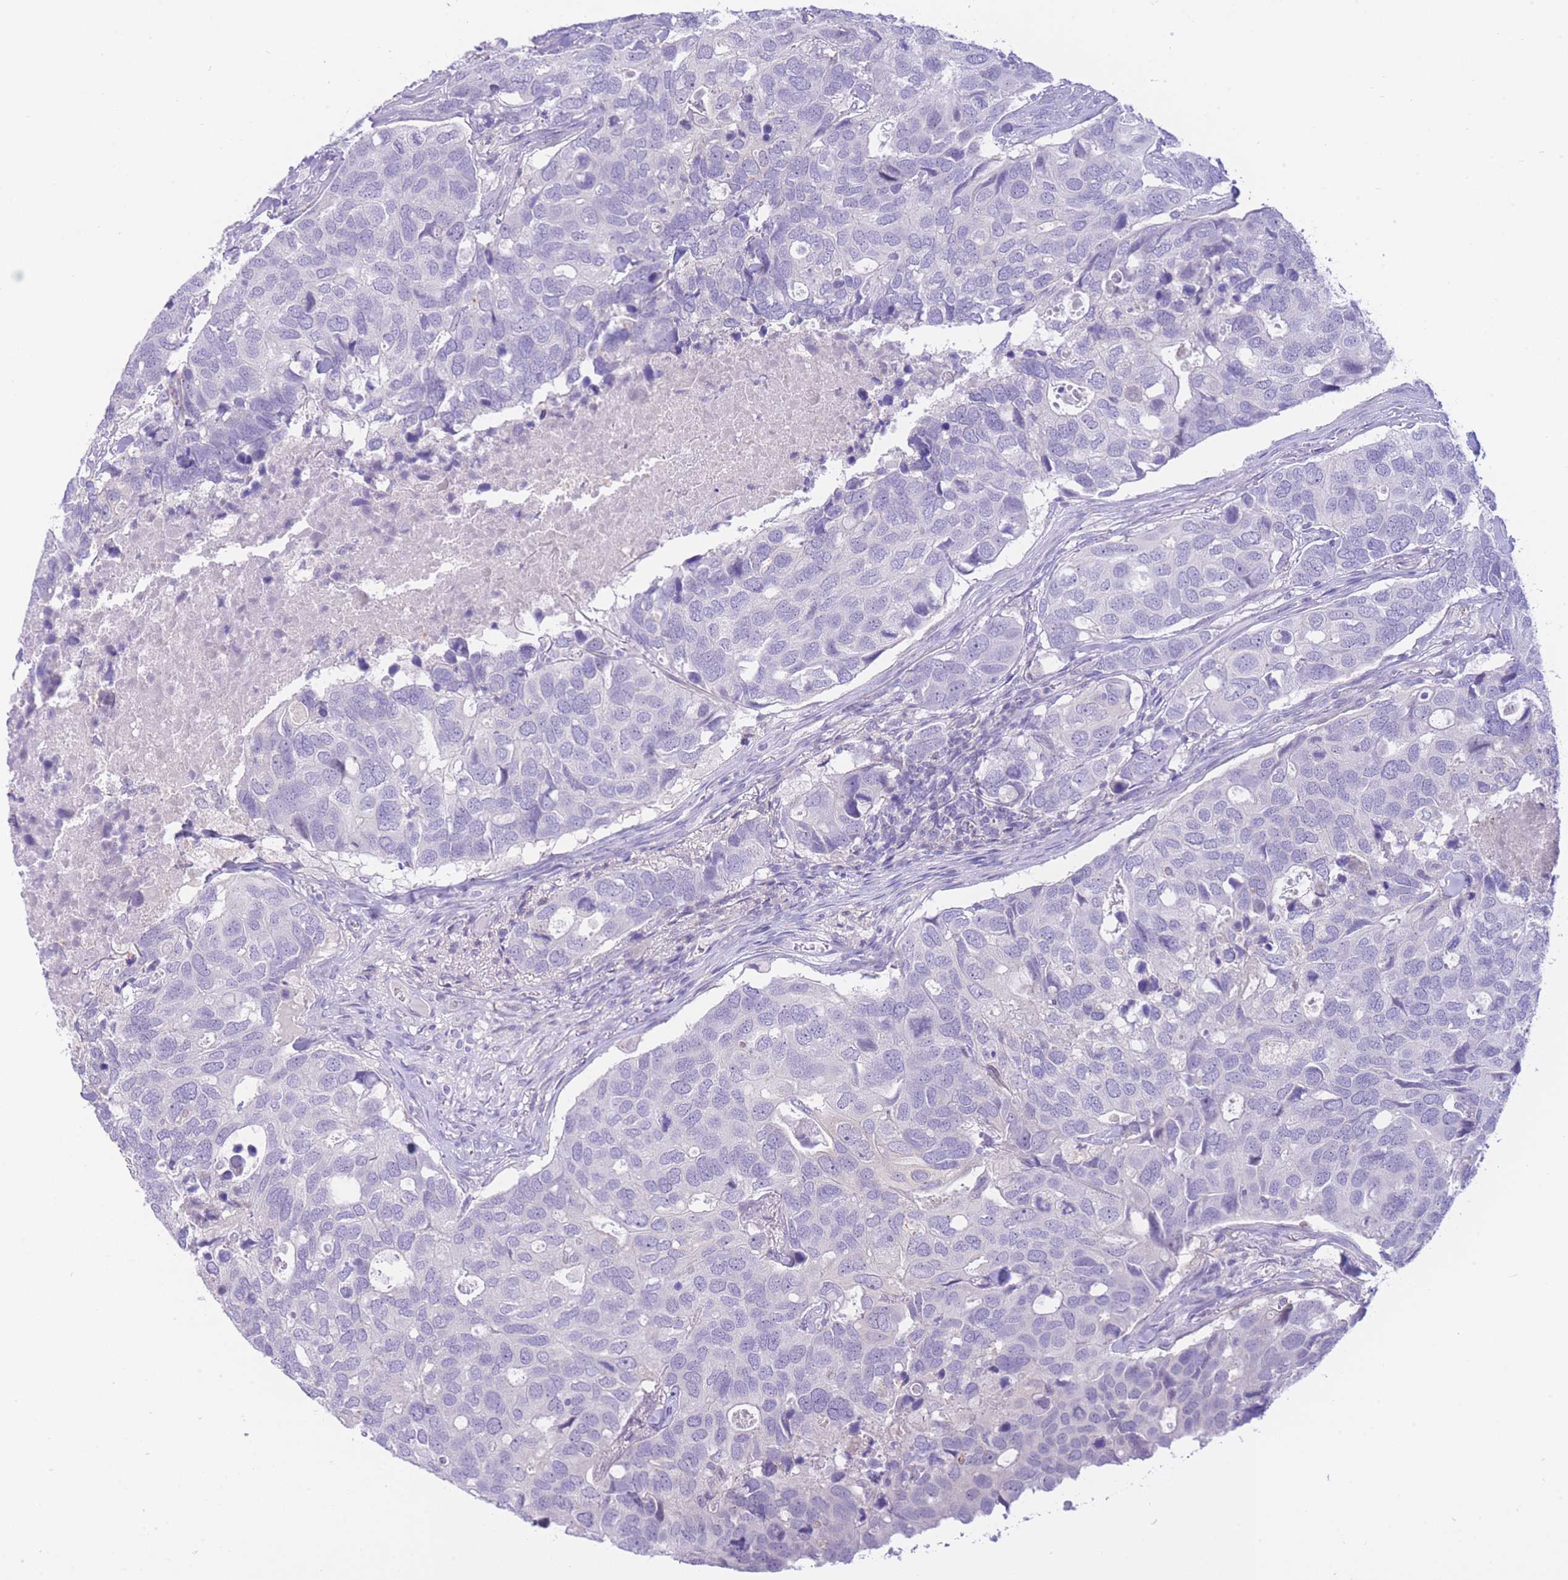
{"staining": {"intensity": "negative", "quantity": "none", "location": "none"}, "tissue": "breast cancer", "cell_type": "Tumor cells", "image_type": "cancer", "snomed": [{"axis": "morphology", "description": "Duct carcinoma"}, {"axis": "topography", "description": "Breast"}], "caption": "Protein analysis of breast invasive ductal carcinoma demonstrates no significant staining in tumor cells.", "gene": "ZNF212", "patient": {"sex": "female", "age": 83}}